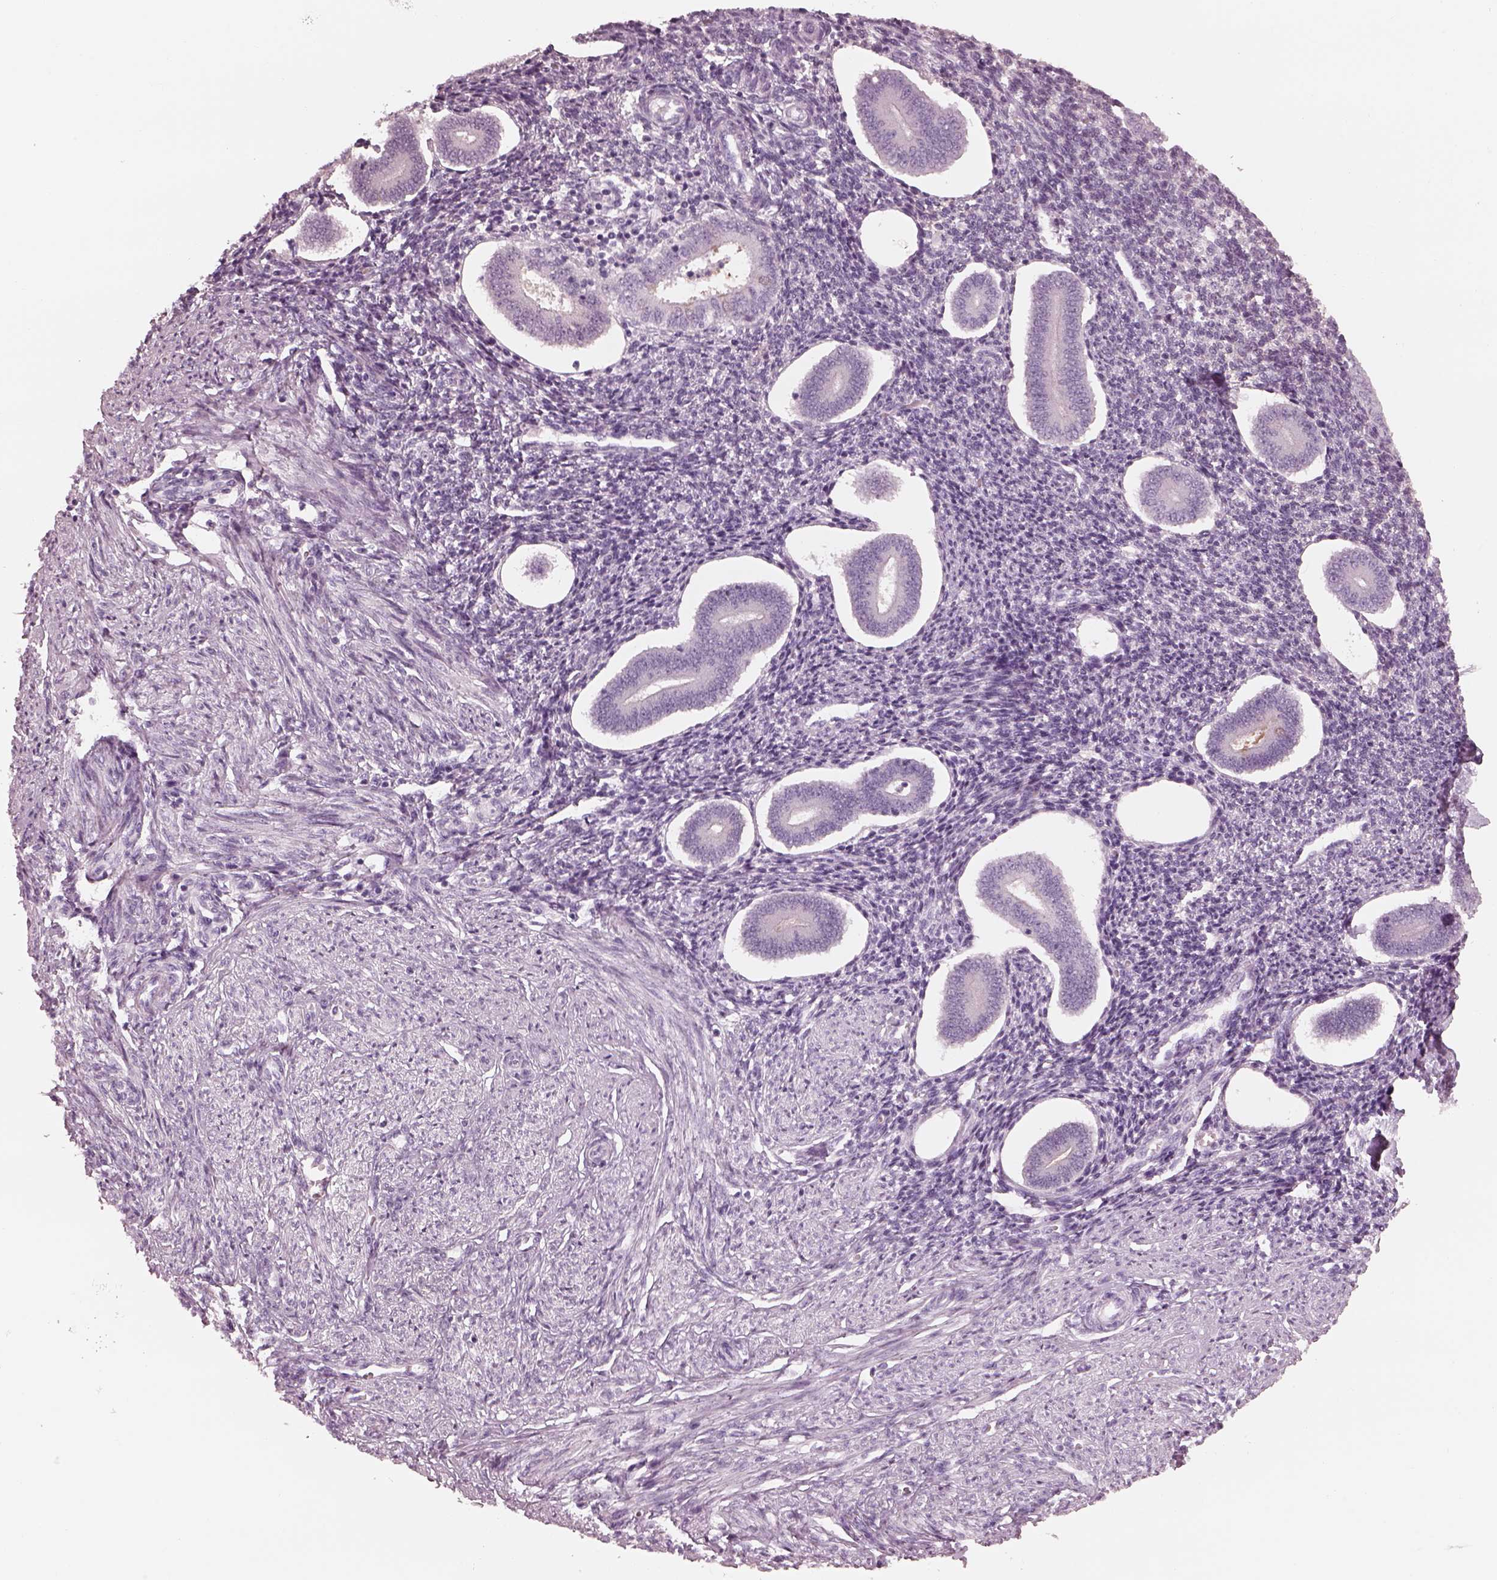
{"staining": {"intensity": "negative", "quantity": "none", "location": "none"}, "tissue": "endometrium", "cell_type": "Cells in endometrial stroma", "image_type": "normal", "snomed": [{"axis": "morphology", "description": "Normal tissue, NOS"}, {"axis": "topography", "description": "Endometrium"}], "caption": "A high-resolution image shows immunohistochemistry (IHC) staining of benign endometrium, which reveals no significant staining in cells in endometrial stroma.", "gene": "C2orf81", "patient": {"sex": "female", "age": 40}}